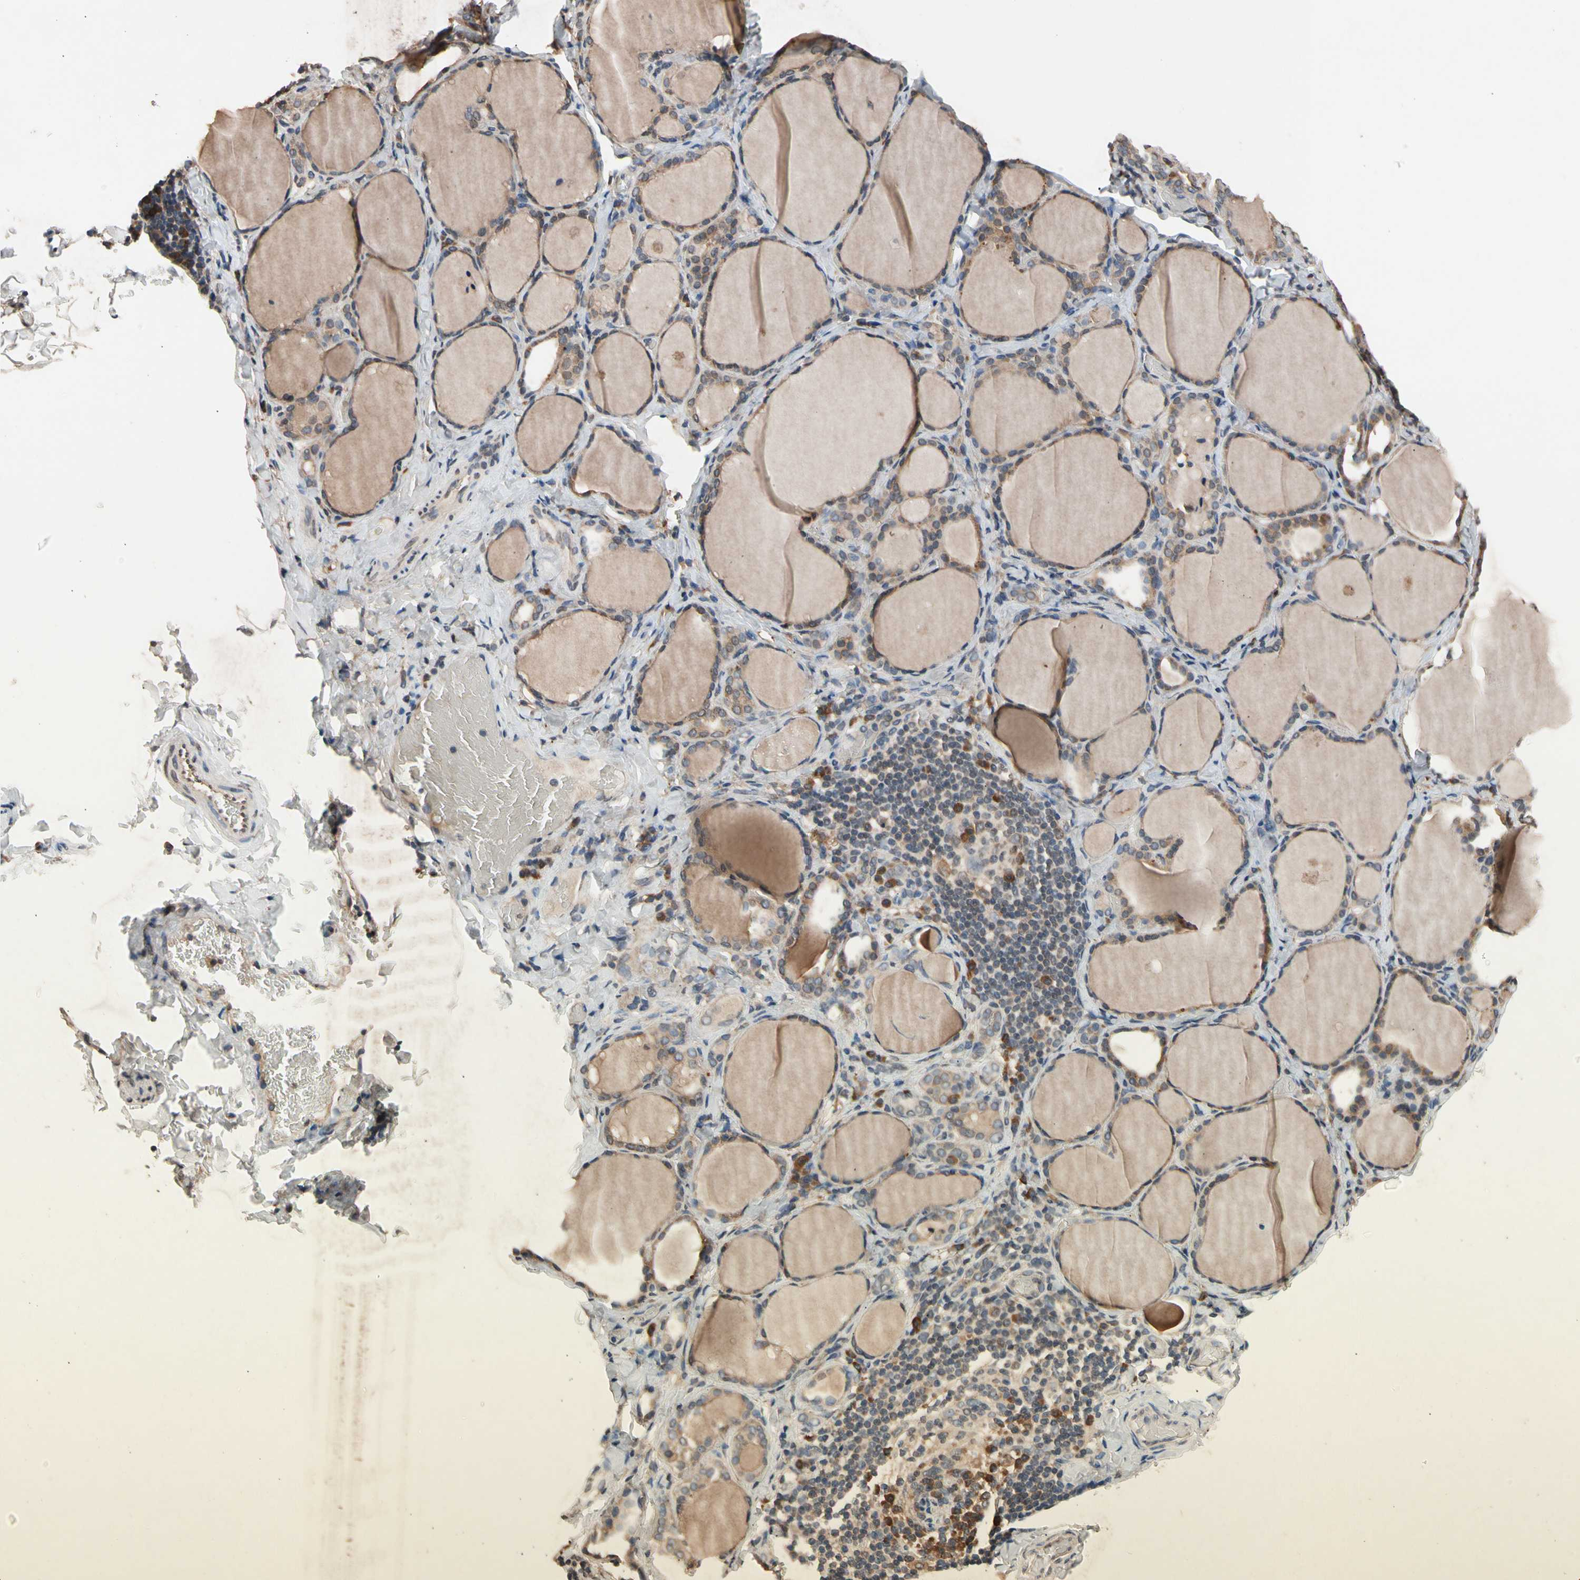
{"staining": {"intensity": "moderate", "quantity": ">75%", "location": "cytoplasmic/membranous"}, "tissue": "thyroid gland", "cell_type": "Glandular cells", "image_type": "normal", "snomed": [{"axis": "morphology", "description": "Normal tissue, NOS"}, {"axis": "morphology", "description": "Papillary adenocarcinoma, NOS"}, {"axis": "topography", "description": "Thyroid gland"}], "caption": "Immunohistochemistry (IHC) staining of normal thyroid gland, which displays medium levels of moderate cytoplasmic/membranous expression in approximately >75% of glandular cells indicating moderate cytoplasmic/membranous protein positivity. The staining was performed using DAB (3,3'-diaminobenzidine) (brown) for protein detection and nuclei were counterstained in hematoxylin (blue).", "gene": "PRDX4", "patient": {"sex": "female", "age": 30}}